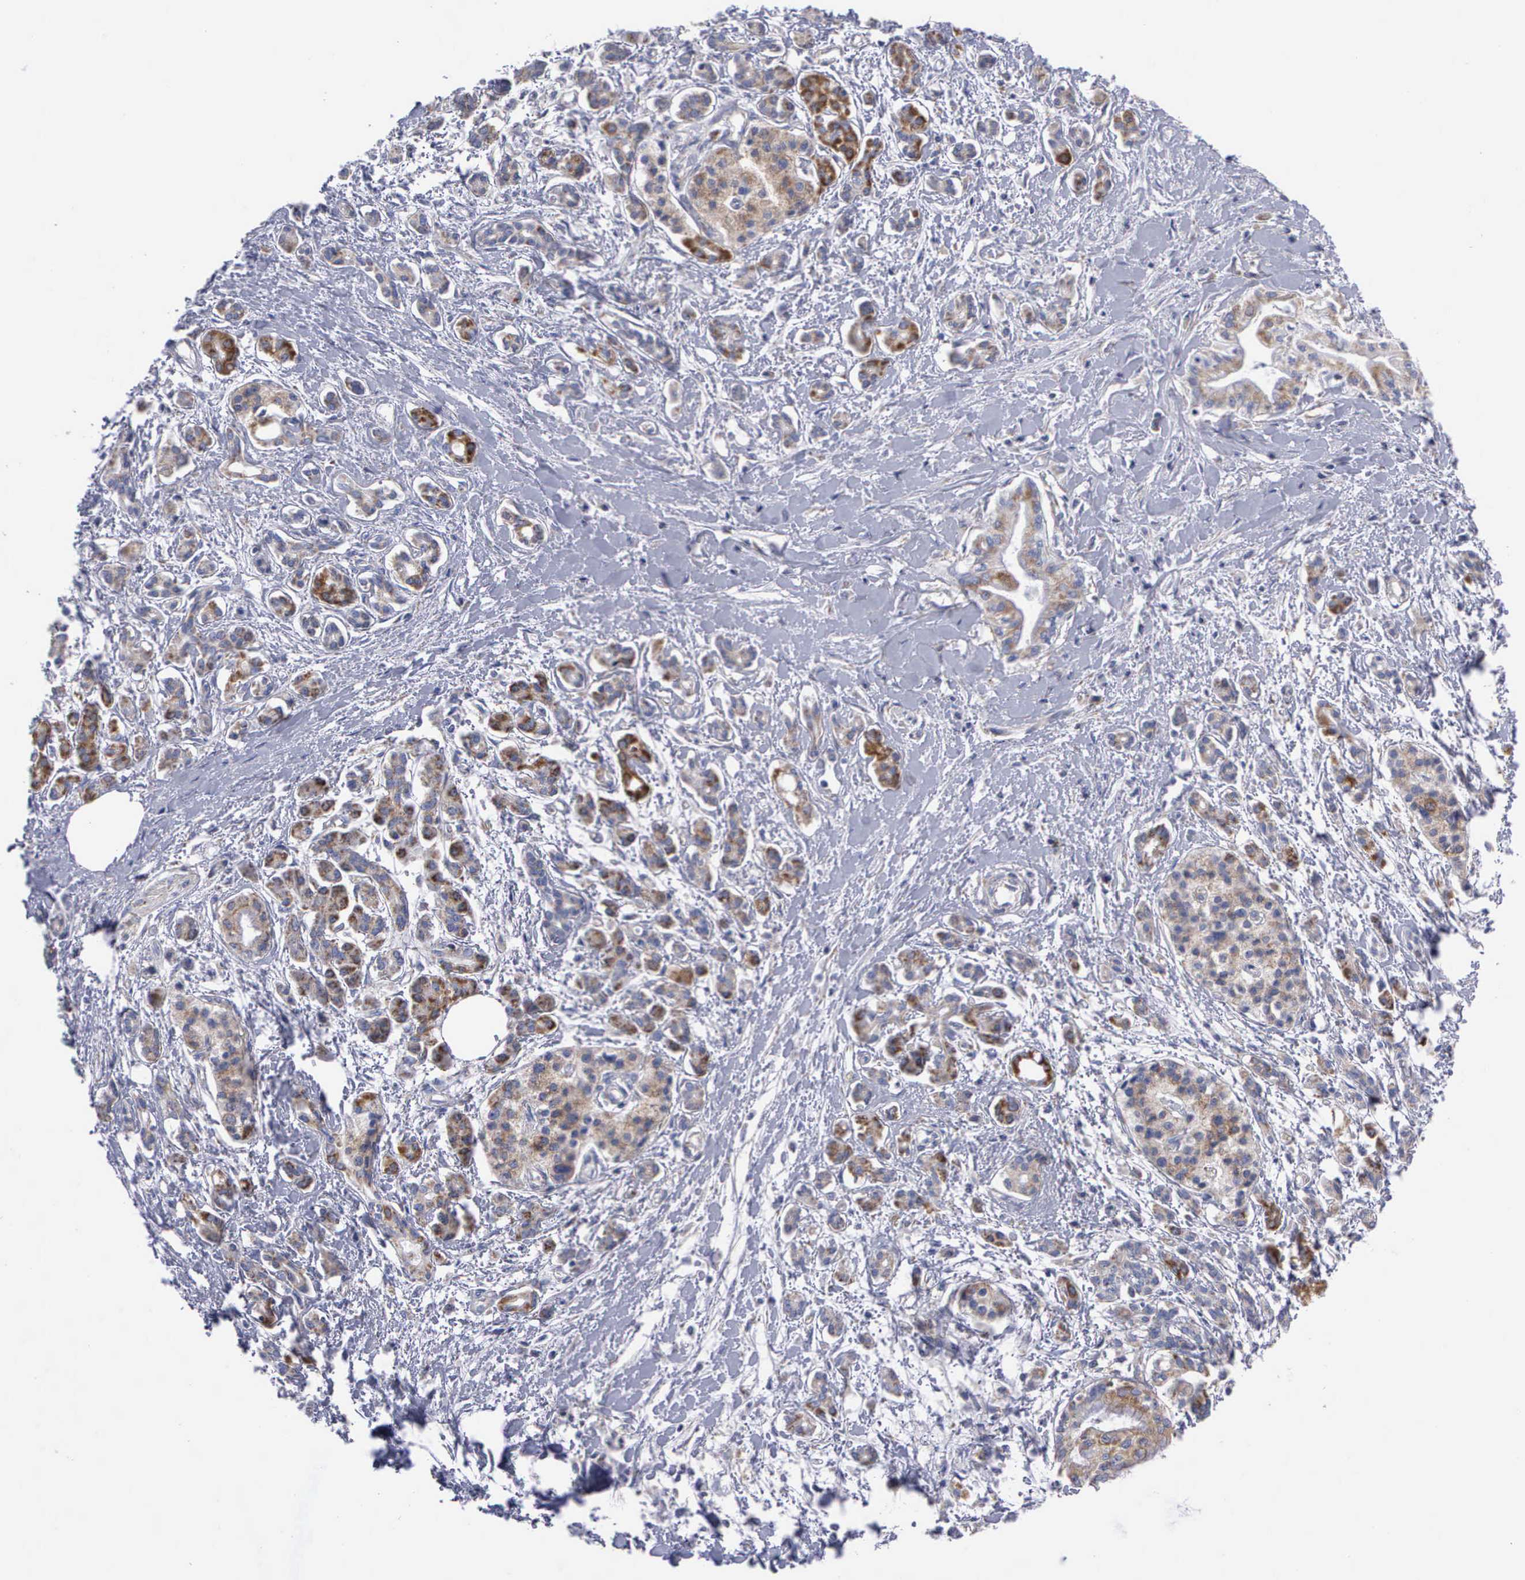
{"staining": {"intensity": "moderate", "quantity": "25%-75%", "location": "cytoplasmic/membranous"}, "tissue": "pancreatic cancer", "cell_type": "Tumor cells", "image_type": "cancer", "snomed": [{"axis": "morphology", "description": "Adenocarcinoma, NOS"}, {"axis": "topography", "description": "Pancreas"}], "caption": "Tumor cells display medium levels of moderate cytoplasmic/membranous expression in approximately 25%-75% of cells in human adenocarcinoma (pancreatic).", "gene": "APOOL", "patient": {"sex": "female", "age": 64}}